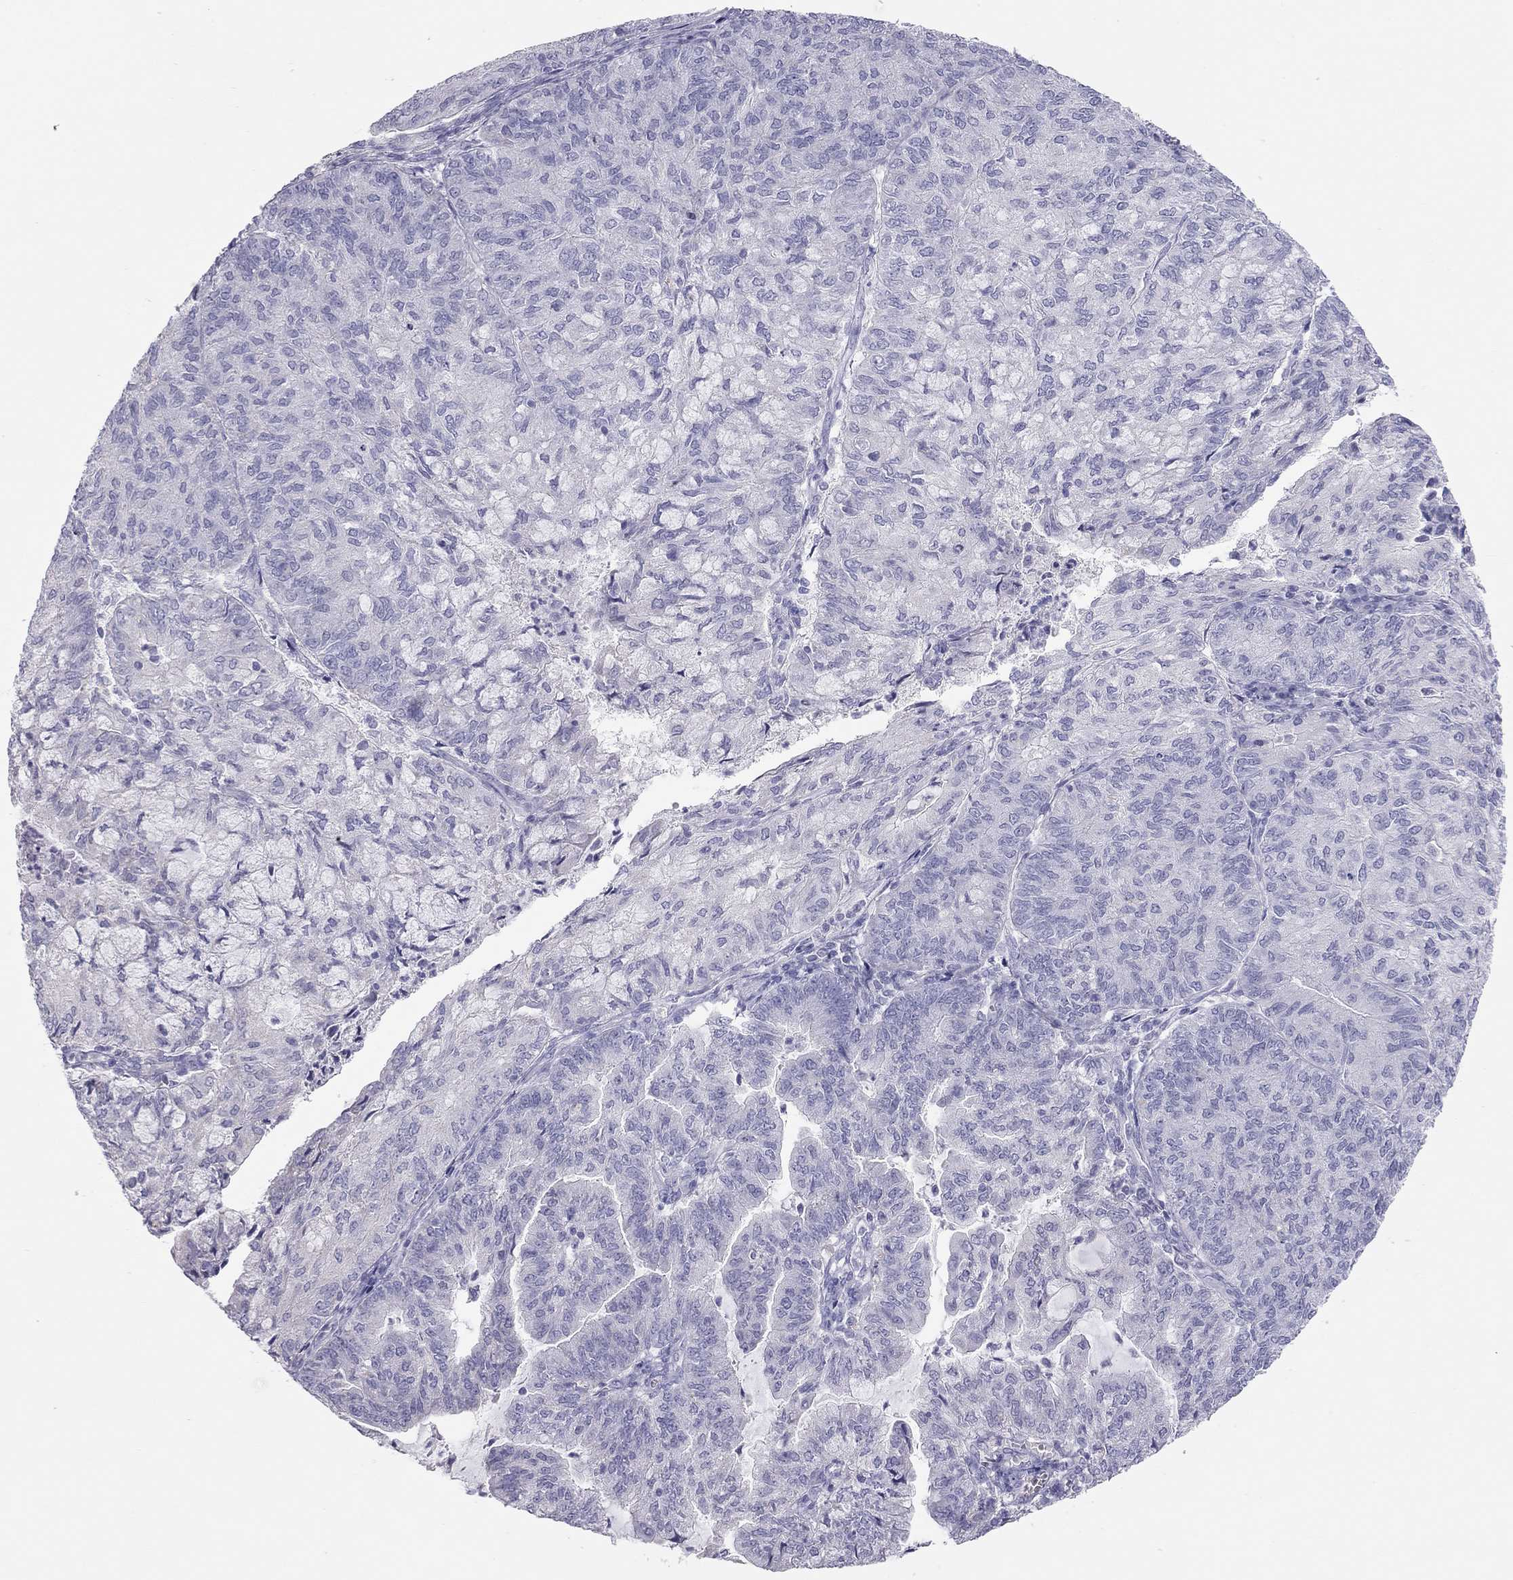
{"staining": {"intensity": "negative", "quantity": "none", "location": "none"}, "tissue": "endometrial cancer", "cell_type": "Tumor cells", "image_type": "cancer", "snomed": [{"axis": "morphology", "description": "Adenocarcinoma, NOS"}, {"axis": "topography", "description": "Endometrium"}], "caption": "This image is of endometrial adenocarcinoma stained with immunohistochemistry to label a protein in brown with the nuclei are counter-stained blue. There is no positivity in tumor cells.", "gene": "SPATA12", "patient": {"sex": "female", "age": 82}}